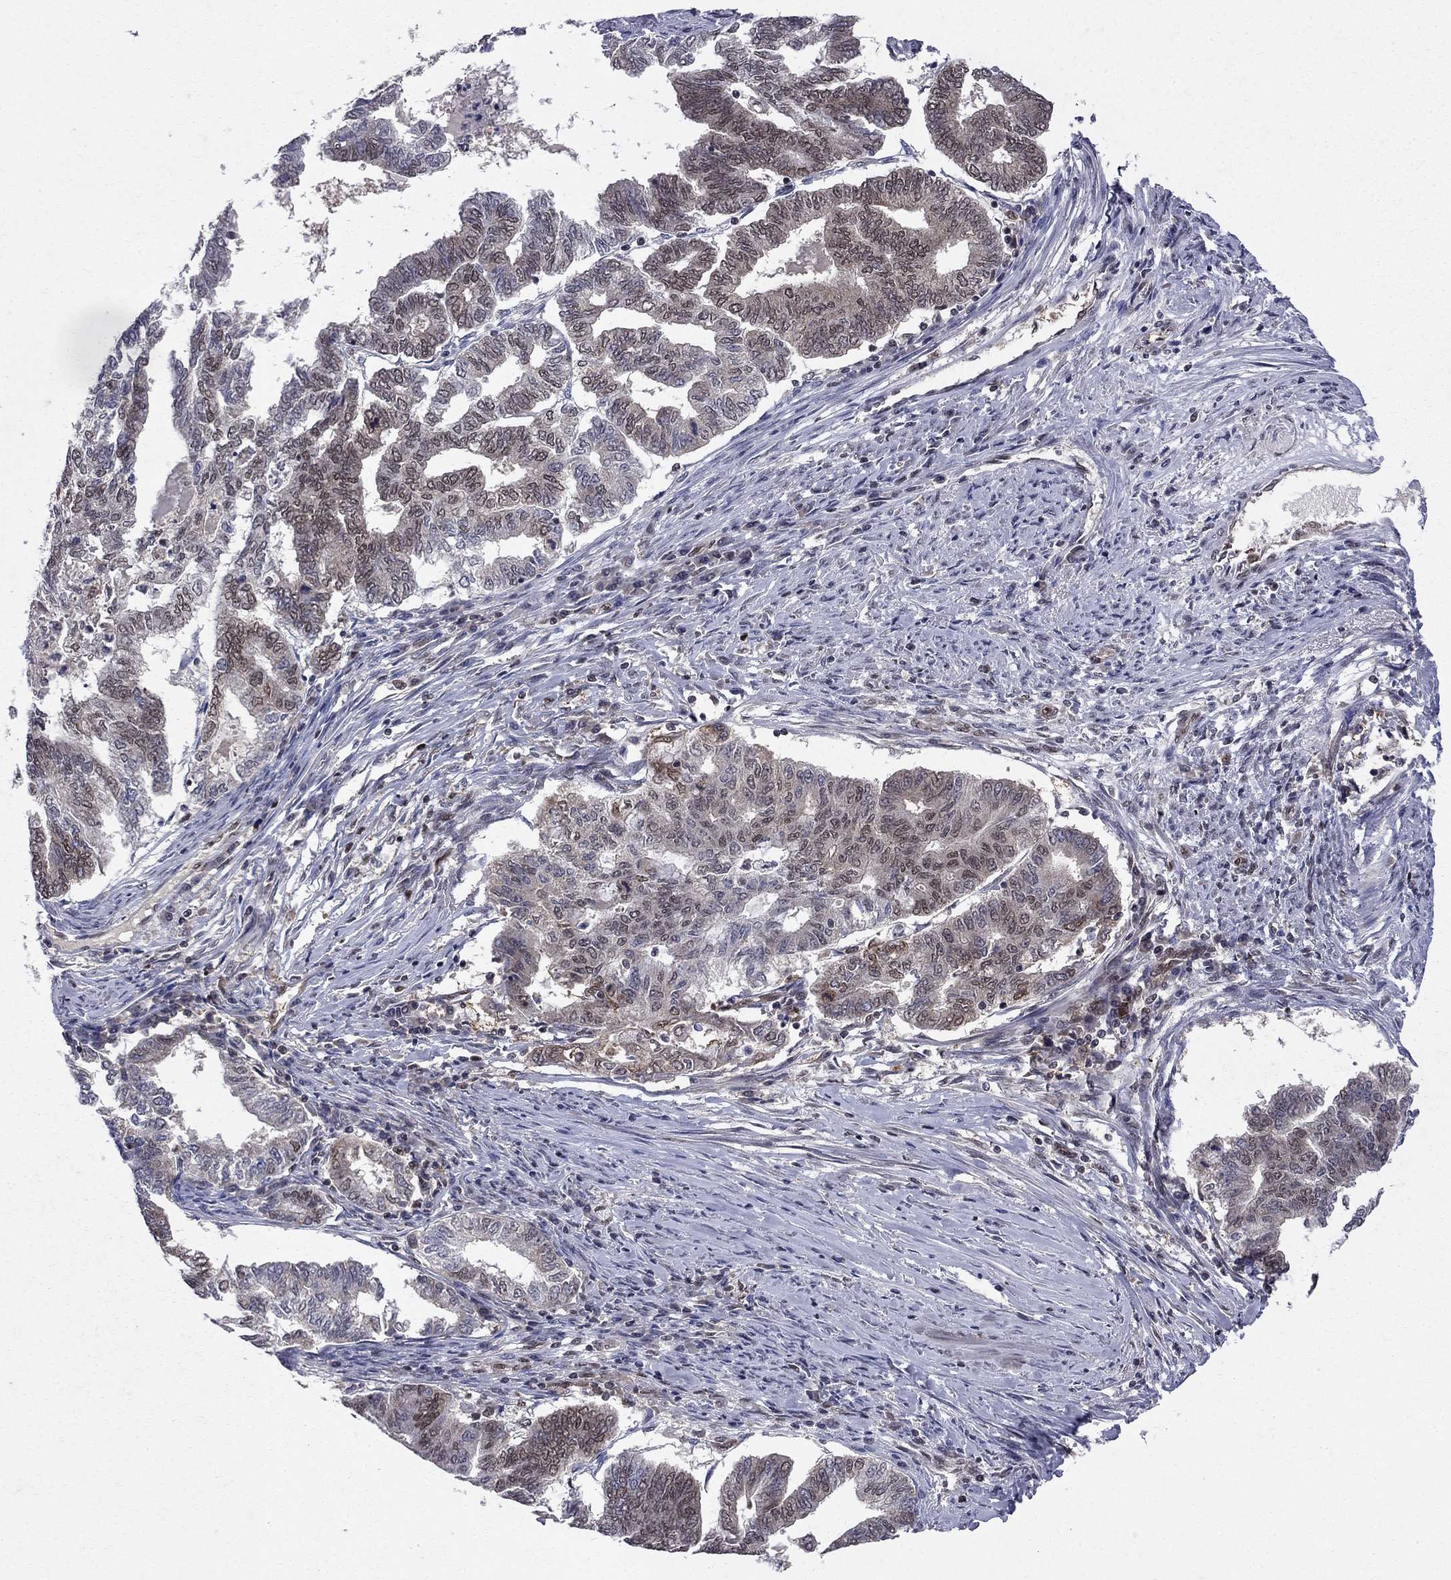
{"staining": {"intensity": "strong", "quantity": "<25%", "location": "cytoplasmic/membranous,nuclear"}, "tissue": "endometrial cancer", "cell_type": "Tumor cells", "image_type": "cancer", "snomed": [{"axis": "morphology", "description": "Adenocarcinoma, NOS"}, {"axis": "topography", "description": "Endometrium"}], "caption": "DAB immunohistochemical staining of human endometrial adenocarcinoma demonstrates strong cytoplasmic/membranous and nuclear protein expression in approximately <25% of tumor cells.", "gene": "SAP30L", "patient": {"sex": "female", "age": 79}}